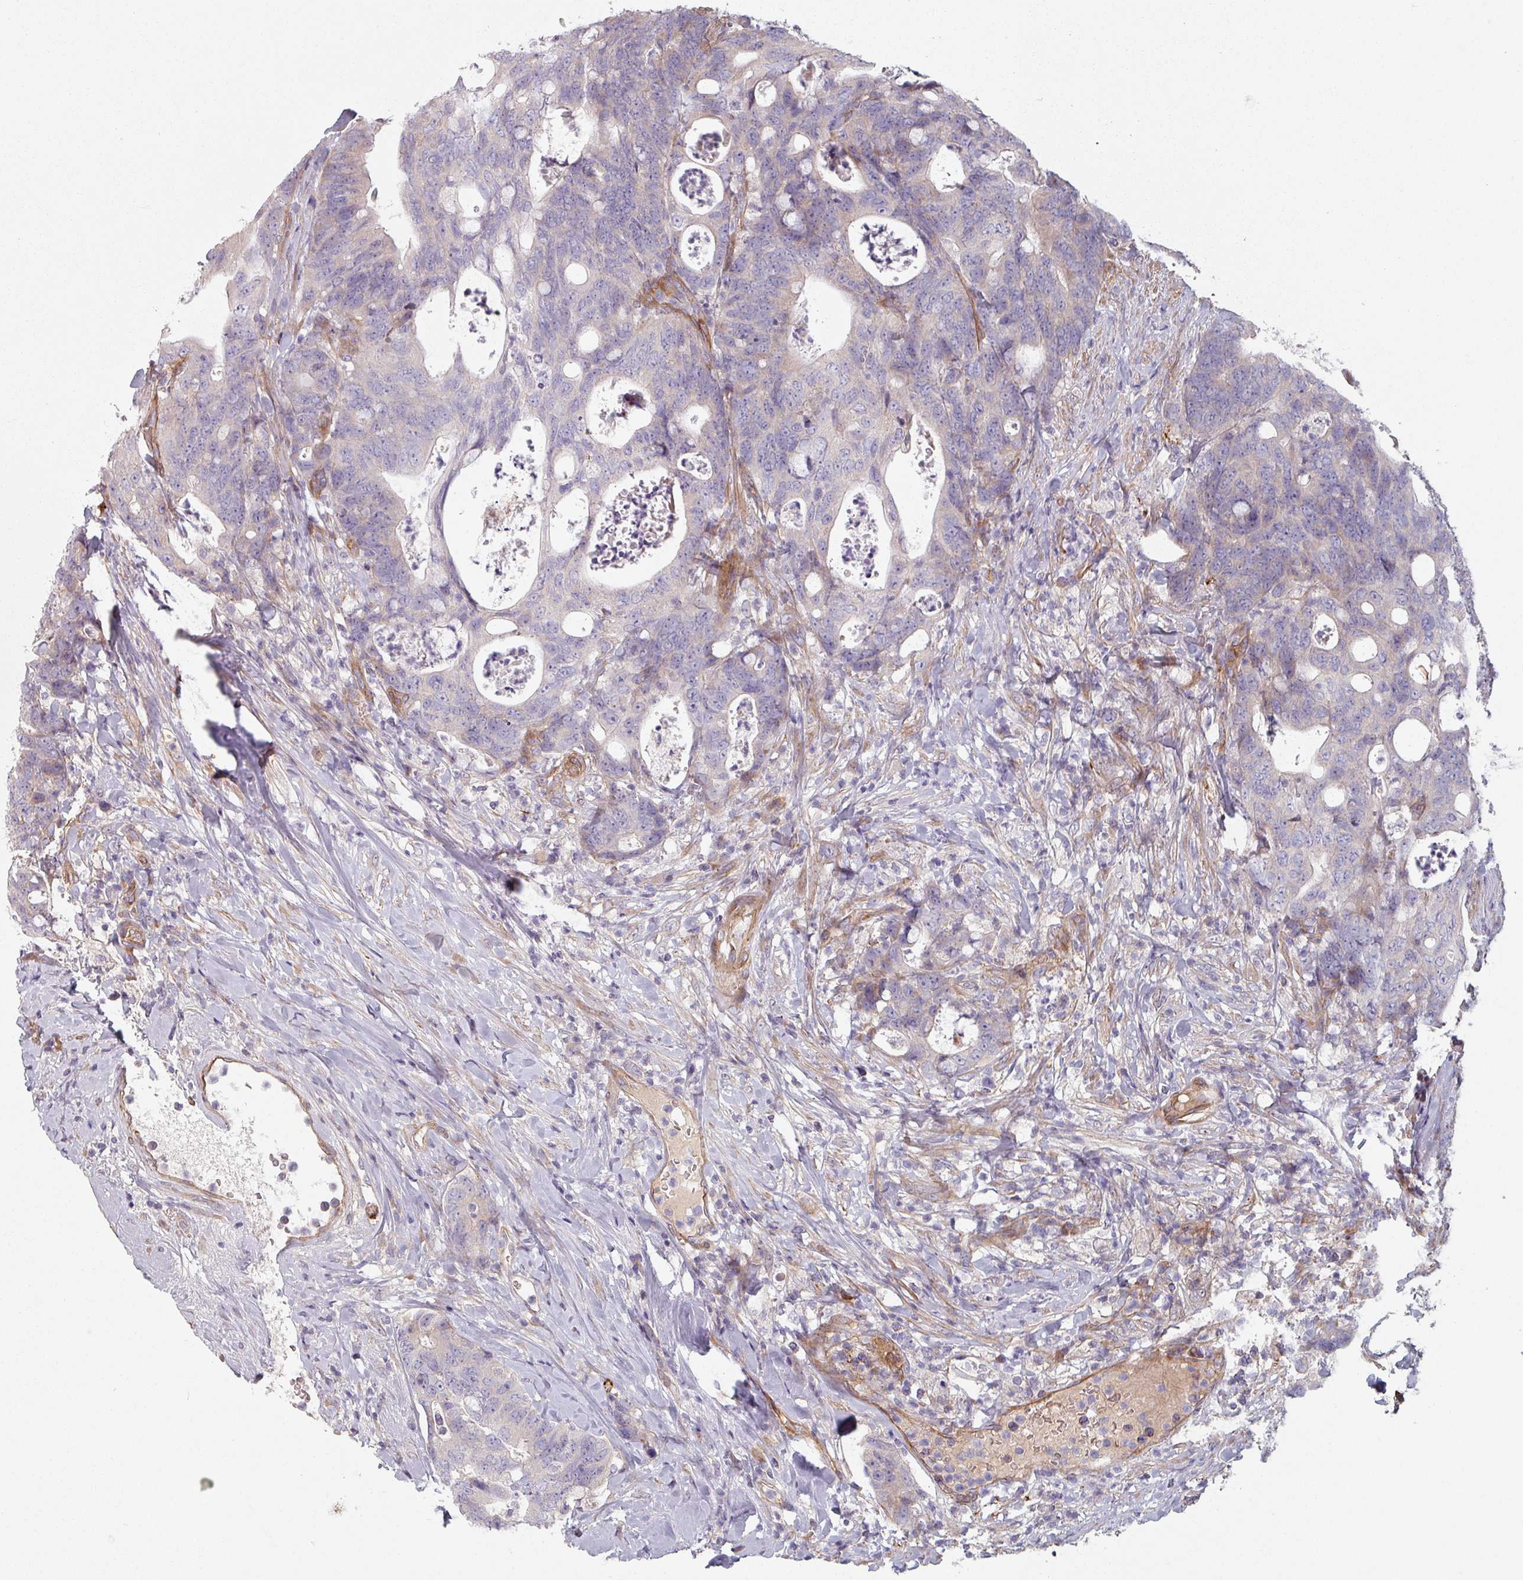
{"staining": {"intensity": "negative", "quantity": "none", "location": "none"}, "tissue": "colorectal cancer", "cell_type": "Tumor cells", "image_type": "cancer", "snomed": [{"axis": "morphology", "description": "Adenocarcinoma, NOS"}, {"axis": "topography", "description": "Colon"}], "caption": "Adenocarcinoma (colorectal) was stained to show a protein in brown. There is no significant positivity in tumor cells. Nuclei are stained in blue.", "gene": "C4BPB", "patient": {"sex": "female", "age": 82}}